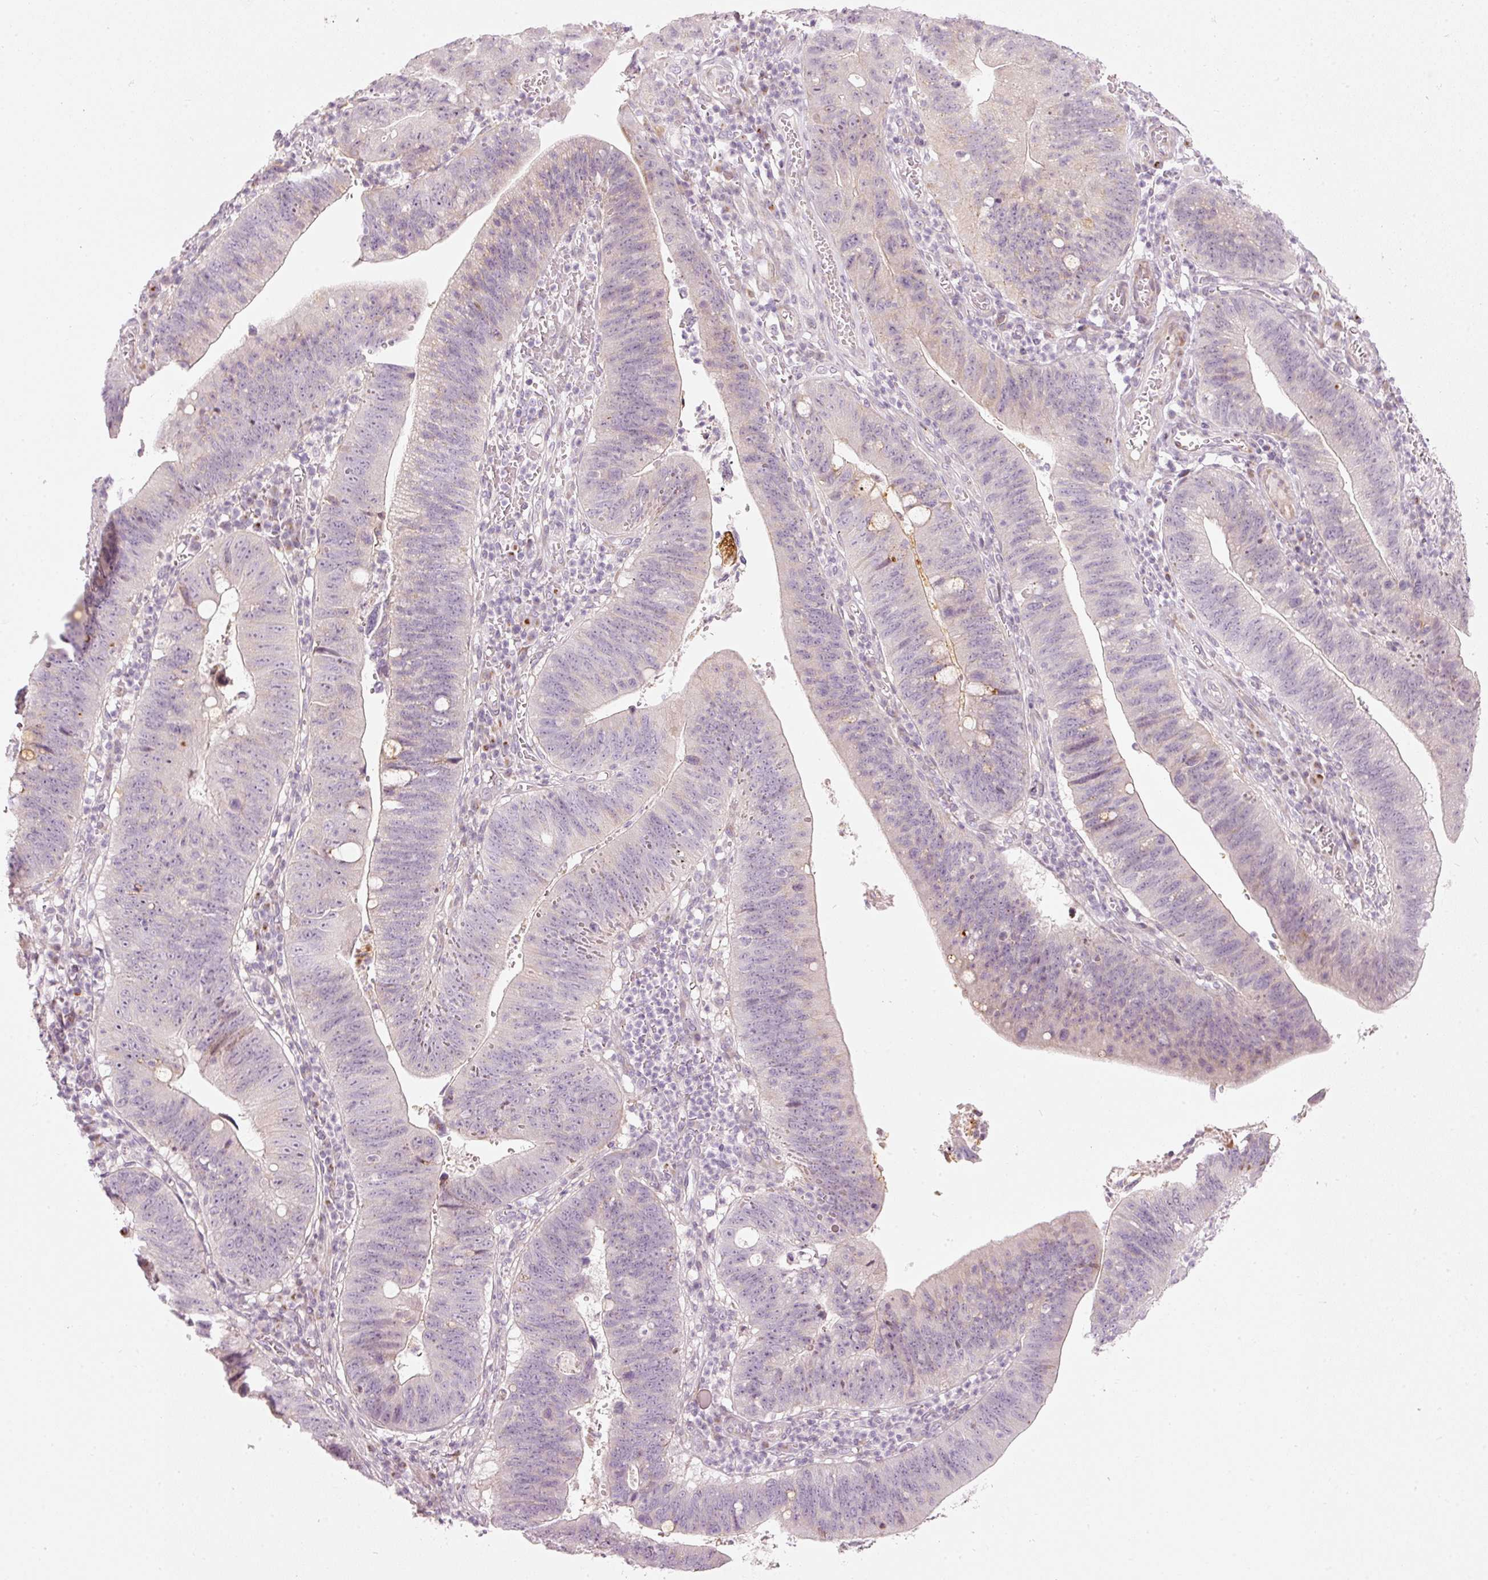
{"staining": {"intensity": "negative", "quantity": "none", "location": "none"}, "tissue": "stomach cancer", "cell_type": "Tumor cells", "image_type": "cancer", "snomed": [{"axis": "morphology", "description": "Adenocarcinoma, NOS"}, {"axis": "topography", "description": "Stomach"}], "caption": "Immunohistochemical staining of adenocarcinoma (stomach) shows no significant expression in tumor cells. (DAB immunohistochemistry with hematoxylin counter stain).", "gene": "SLC20A1", "patient": {"sex": "male", "age": 59}}